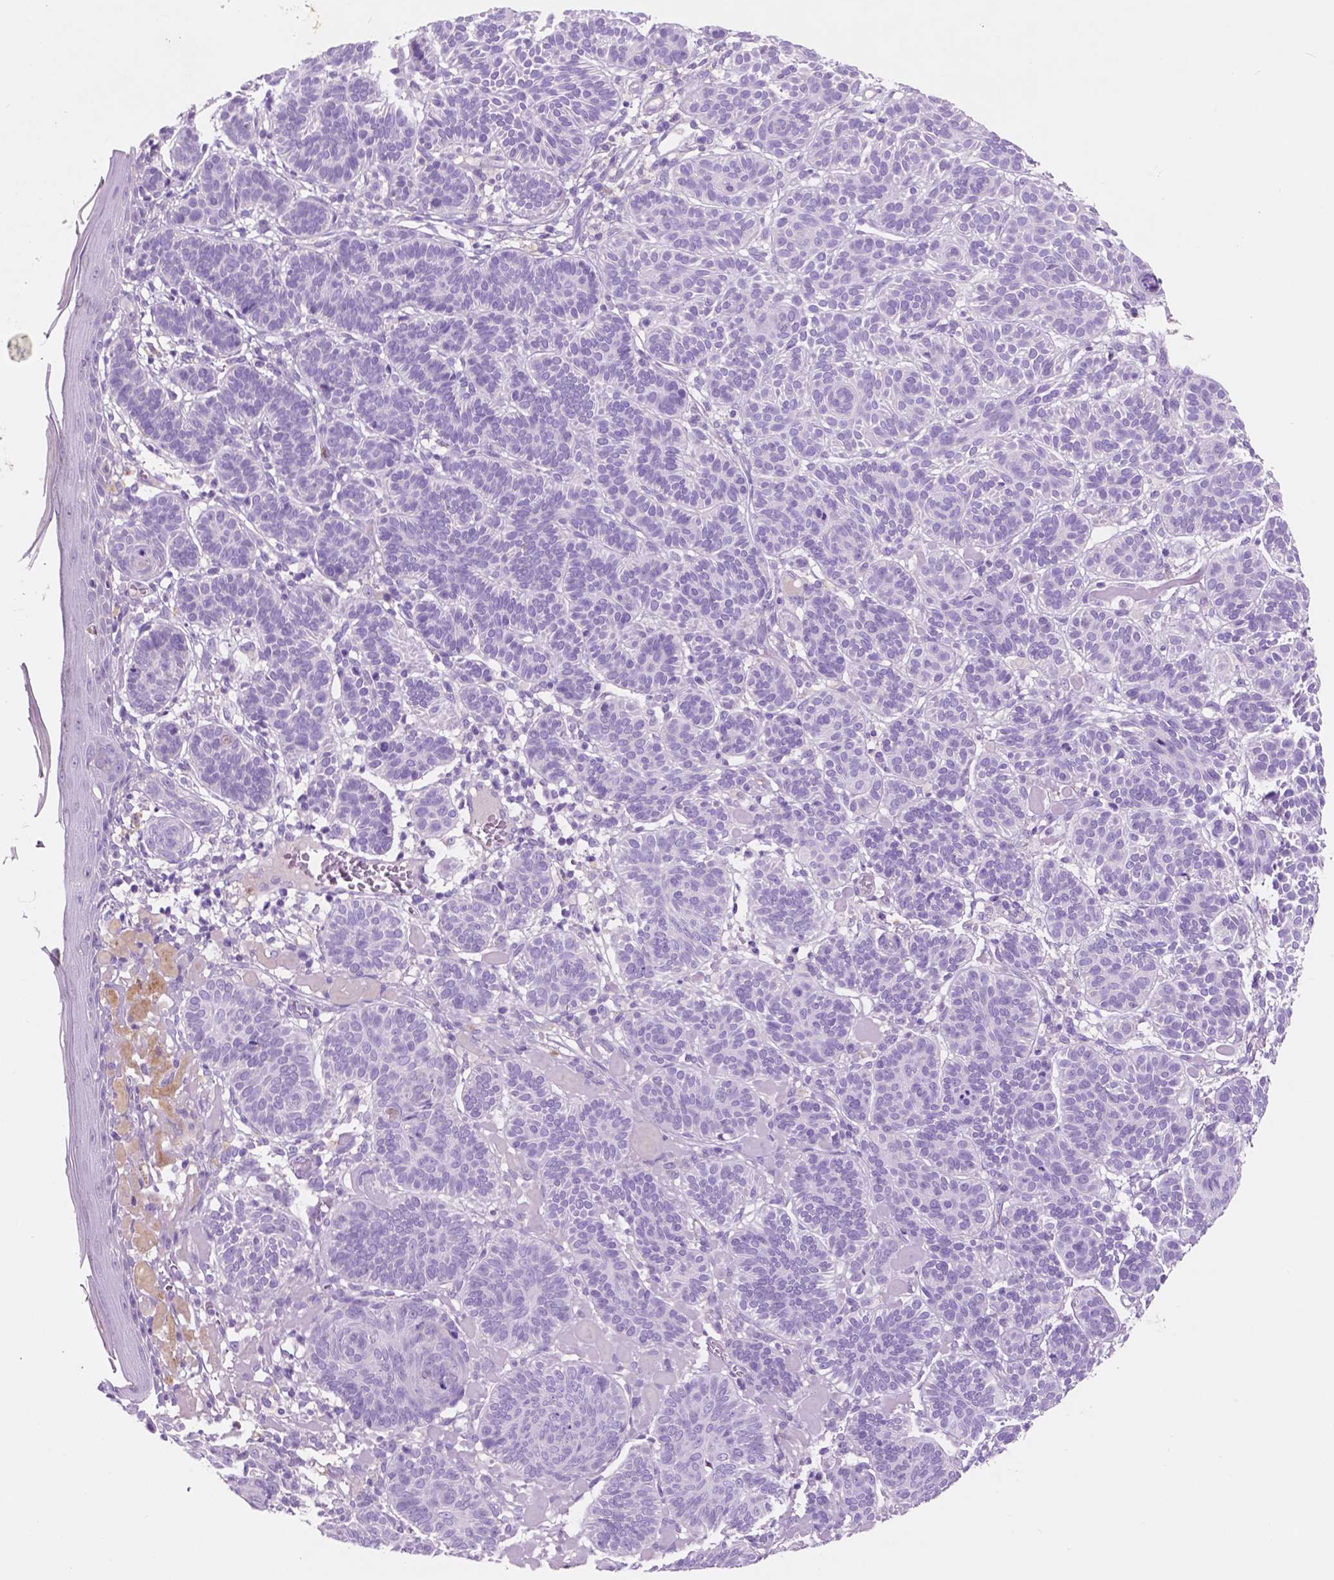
{"staining": {"intensity": "negative", "quantity": "none", "location": "none"}, "tissue": "skin cancer", "cell_type": "Tumor cells", "image_type": "cancer", "snomed": [{"axis": "morphology", "description": "Basal cell carcinoma"}, {"axis": "topography", "description": "Skin"}], "caption": "Protein analysis of basal cell carcinoma (skin) exhibits no significant expression in tumor cells.", "gene": "CUZD1", "patient": {"sex": "male", "age": 85}}